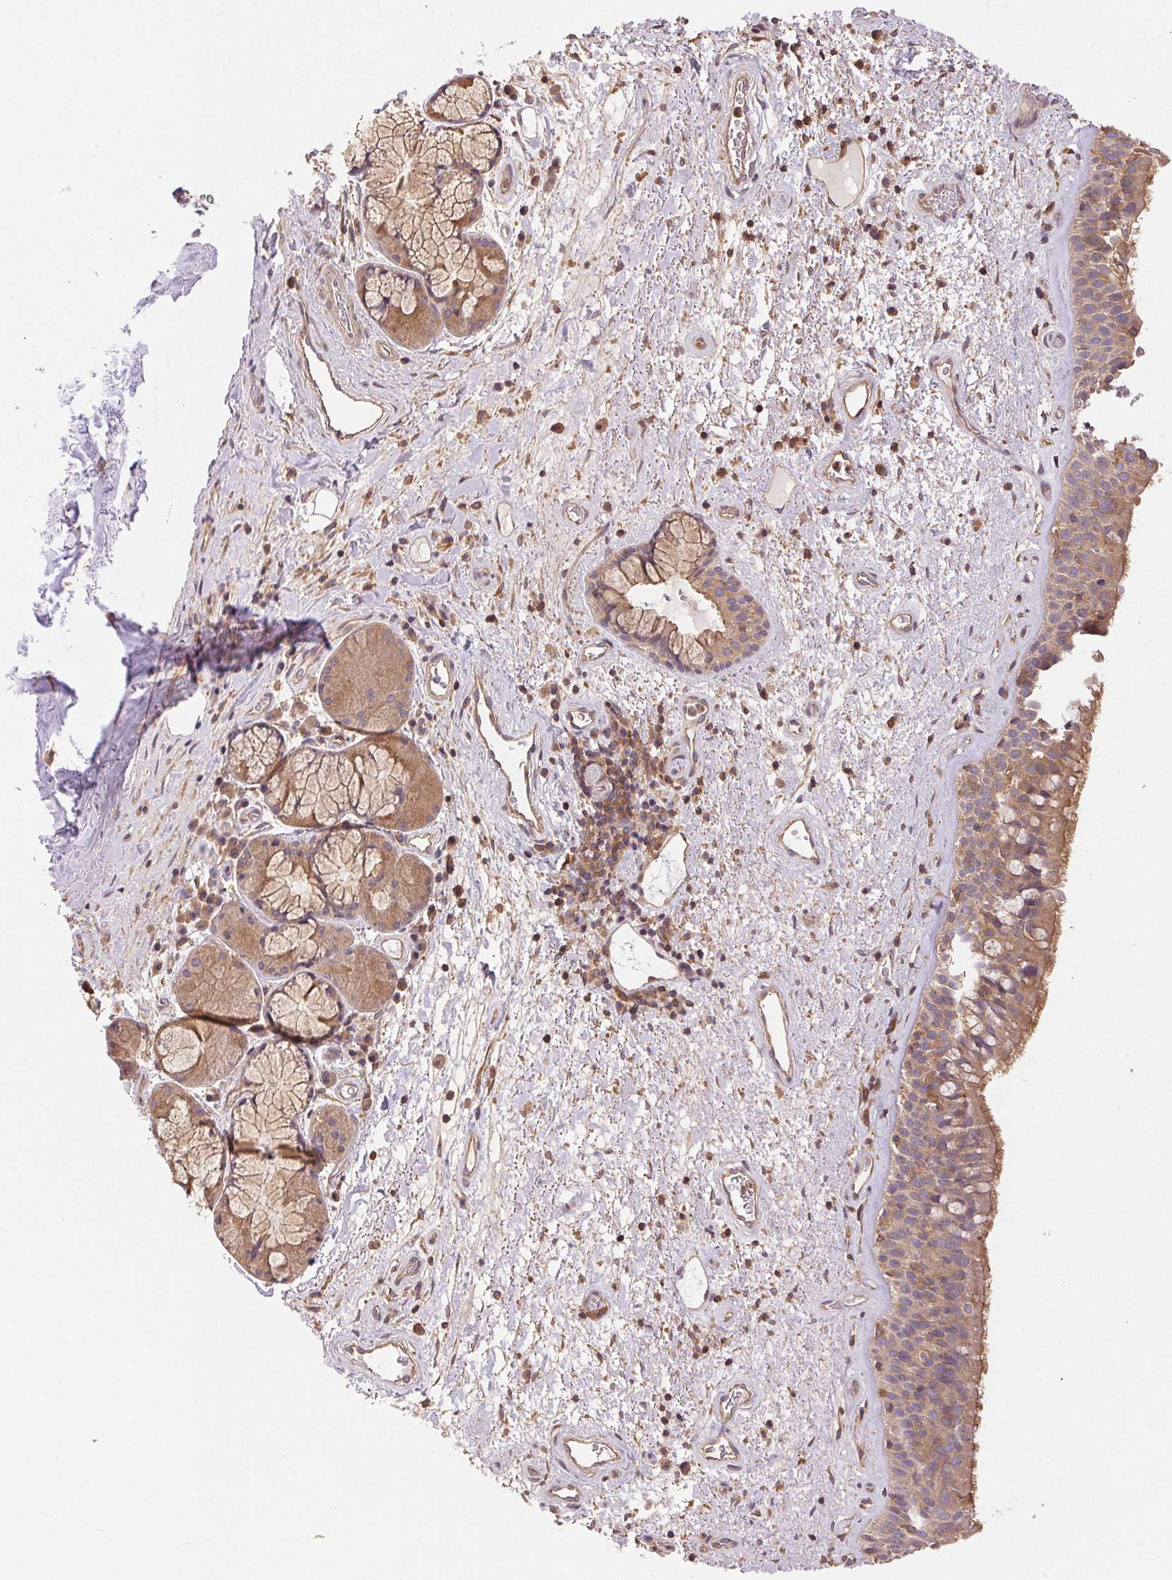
{"staining": {"intensity": "moderate", "quantity": ">75%", "location": "cytoplasmic/membranous"}, "tissue": "bronchus", "cell_type": "Respiratory epithelial cells", "image_type": "normal", "snomed": [{"axis": "morphology", "description": "Normal tissue, NOS"}, {"axis": "topography", "description": "Bronchus"}], "caption": "Immunohistochemistry micrograph of unremarkable bronchus stained for a protein (brown), which displays medium levels of moderate cytoplasmic/membranous positivity in about >75% of respiratory epithelial cells.", "gene": "GDI1", "patient": {"sex": "male", "age": 48}}